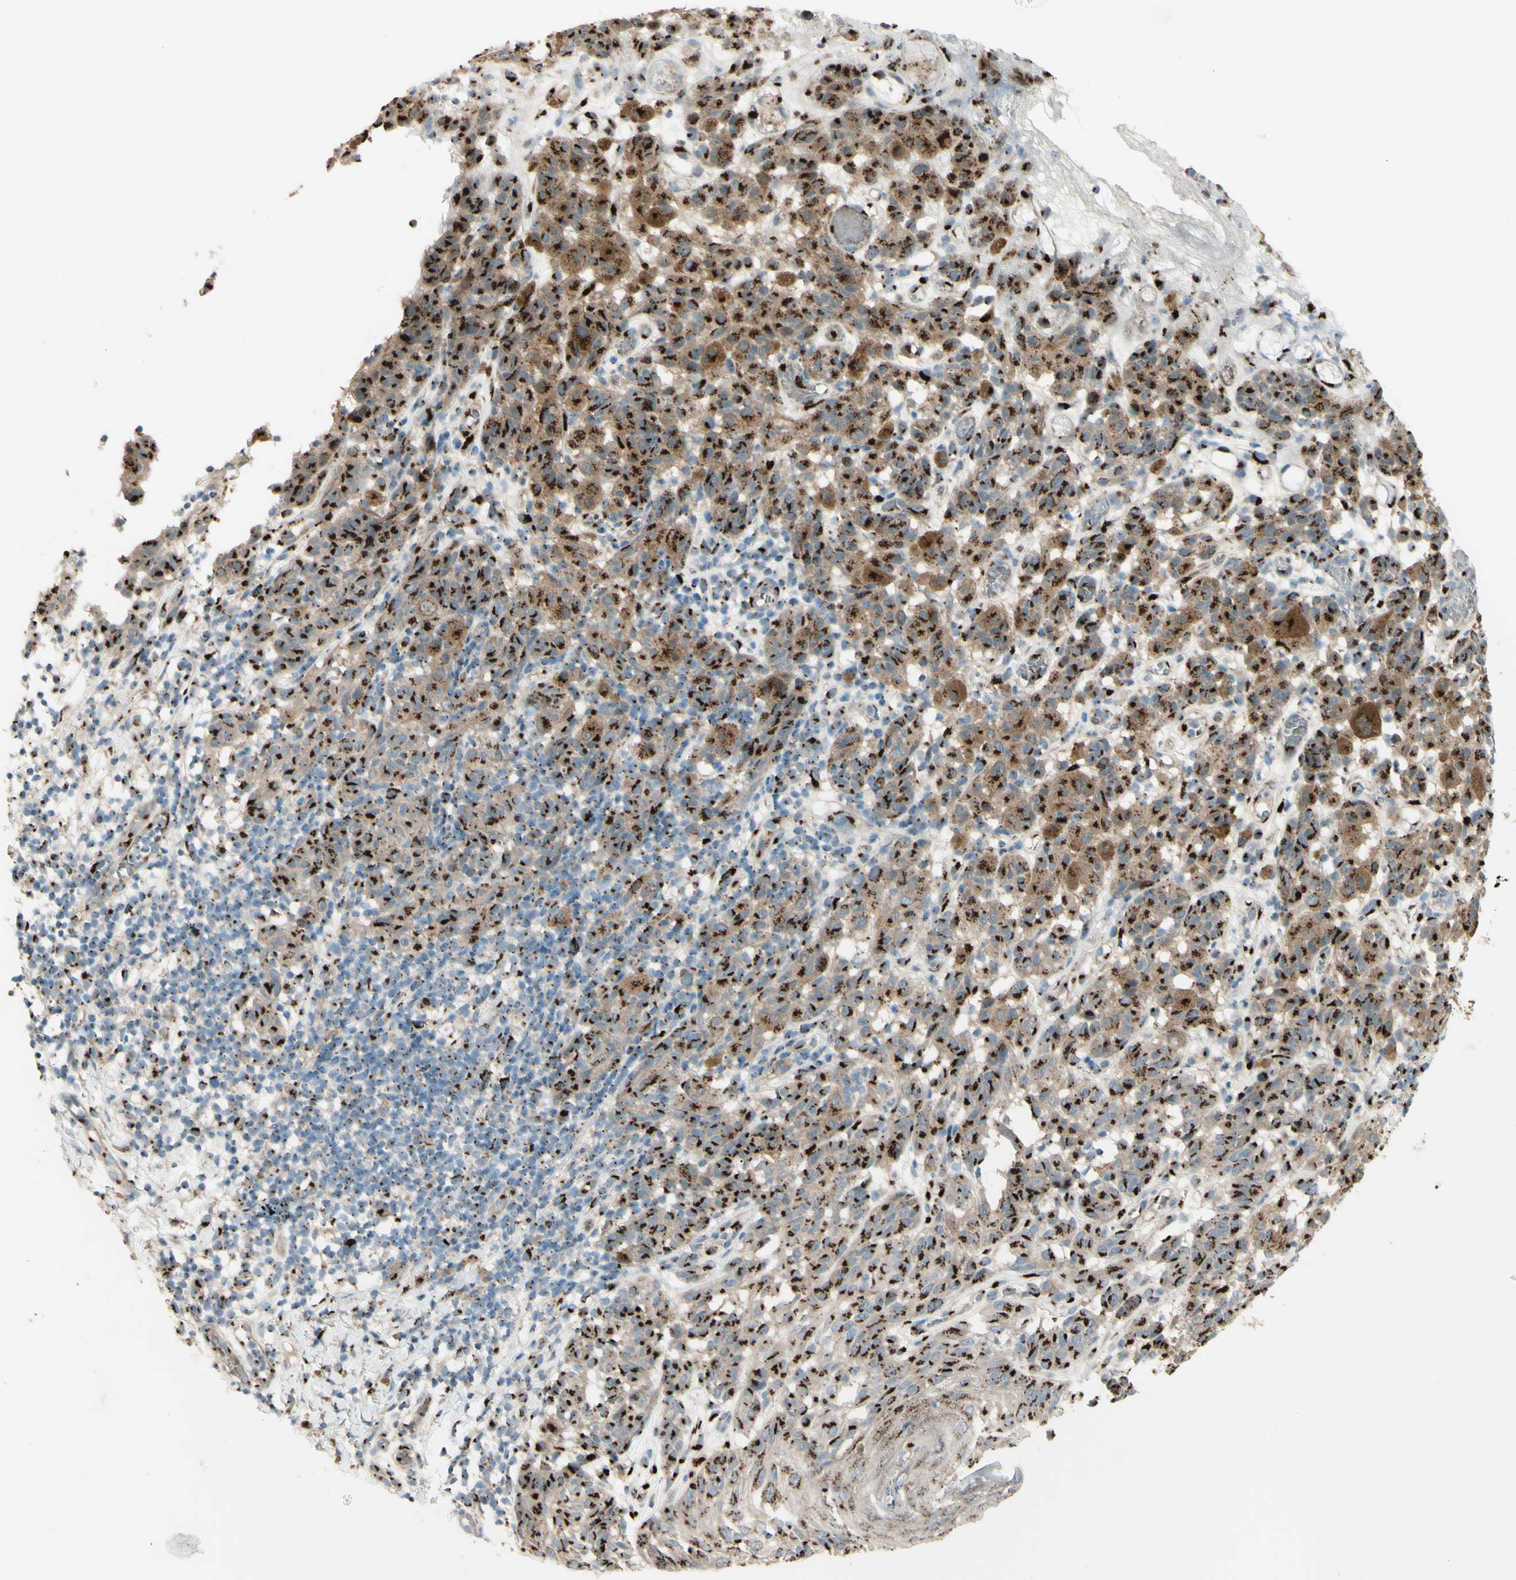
{"staining": {"intensity": "strong", "quantity": ">75%", "location": "cytoplasmic/membranous"}, "tissue": "melanoma", "cell_type": "Tumor cells", "image_type": "cancer", "snomed": [{"axis": "morphology", "description": "Malignant melanoma, NOS"}, {"axis": "topography", "description": "Skin"}], "caption": "Tumor cells display high levels of strong cytoplasmic/membranous staining in about >75% of cells in malignant melanoma.", "gene": "BPNT2", "patient": {"sex": "female", "age": 46}}